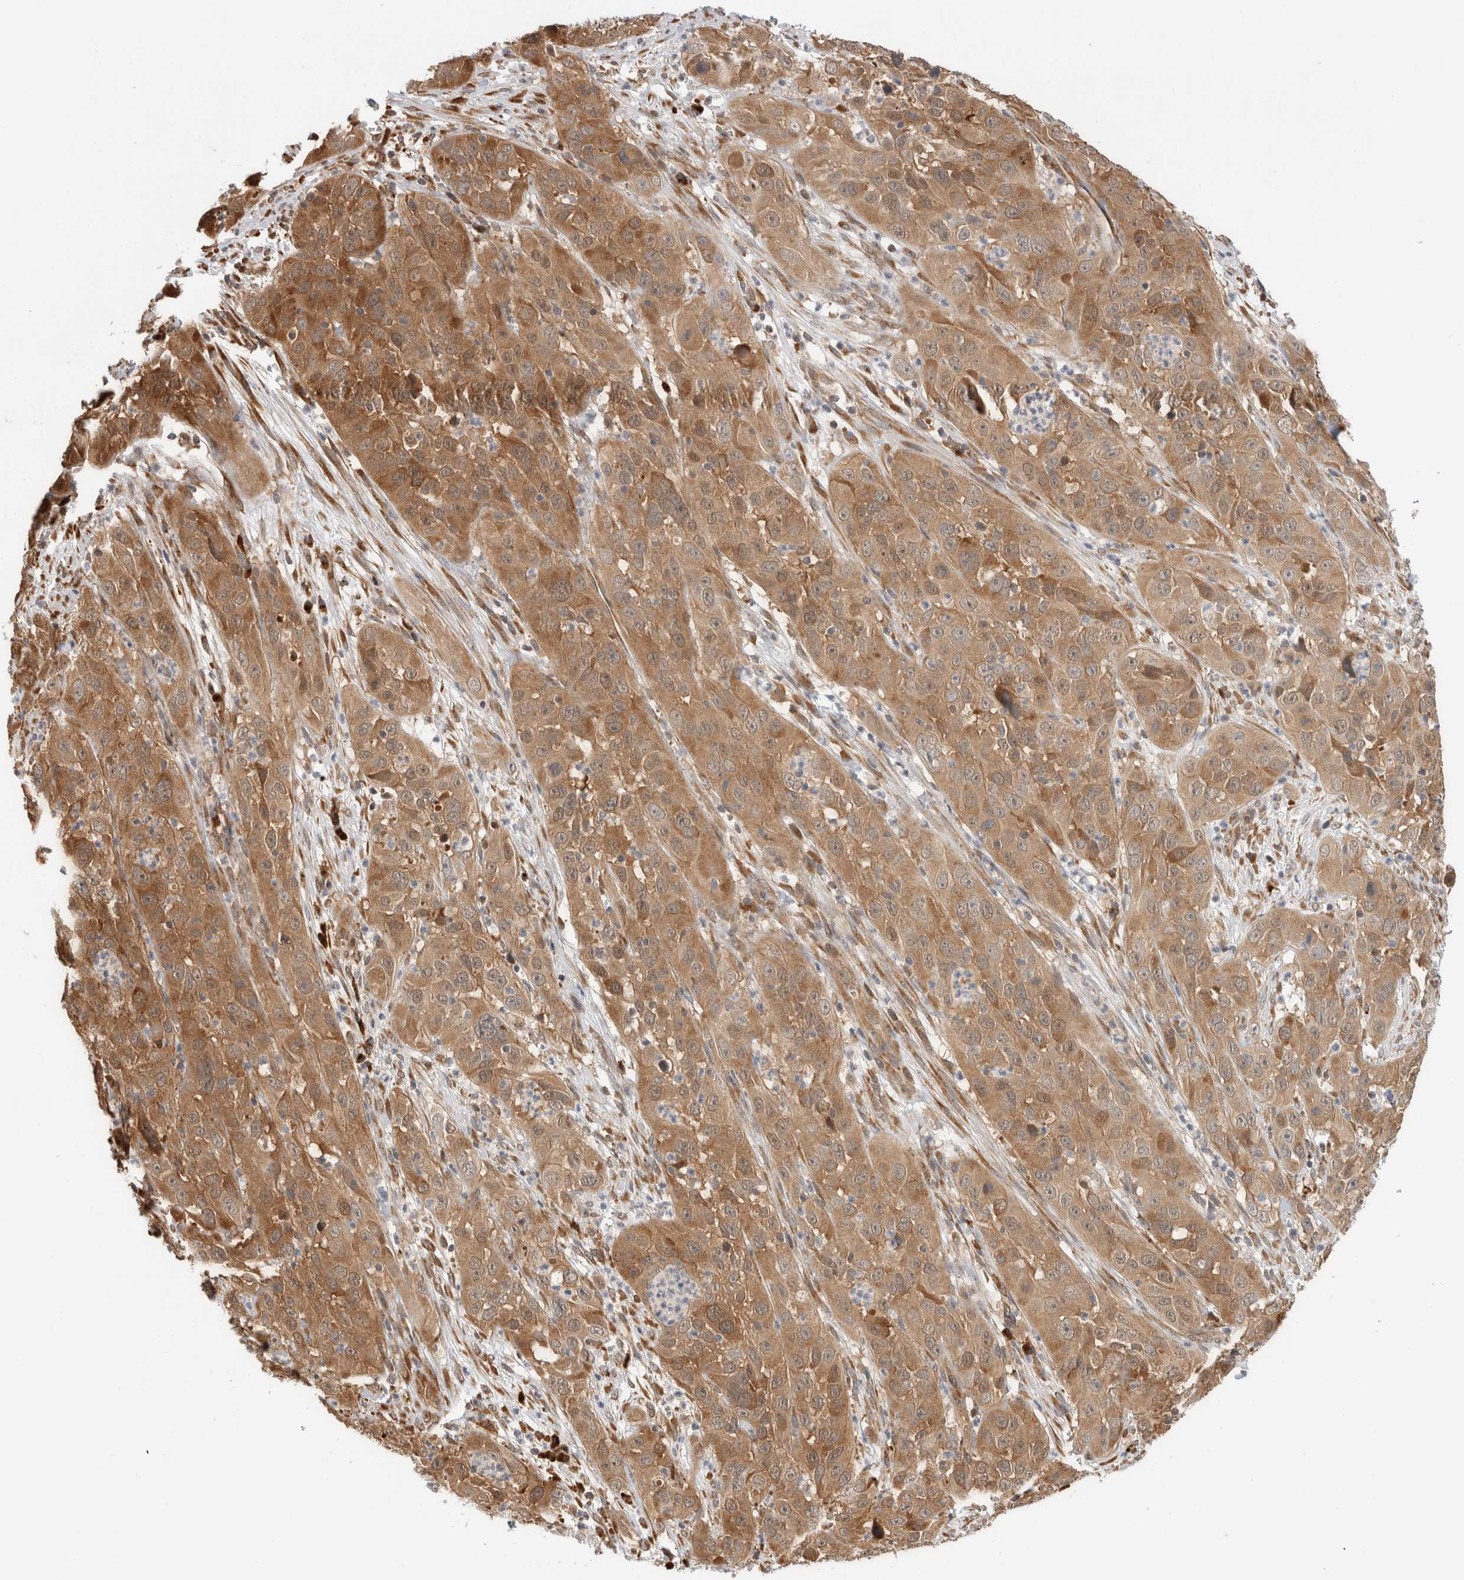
{"staining": {"intensity": "moderate", "quantity": ">75%", "location": "cytoplasmic/membranous"}, "tissue": "cervical cancer", "cell_type": "Tumor cells", "image_type": "cancer", "snomed": [{"axis": "morphology", "description": "Squamous cell carcinoma, NOS"}, {"axis": "topography", "description": "Cervix"}], "caption": "IHC photomicrograph of human cervical cancer (squamous cell carcinoma) stained for a protein (brown), which demonstrates medium levels of moderate cytoplasmic/membranous staining in about >75% of tumor cells.", "gene": "ACTL9", "patient": {"sex": "female", "age": 32}}